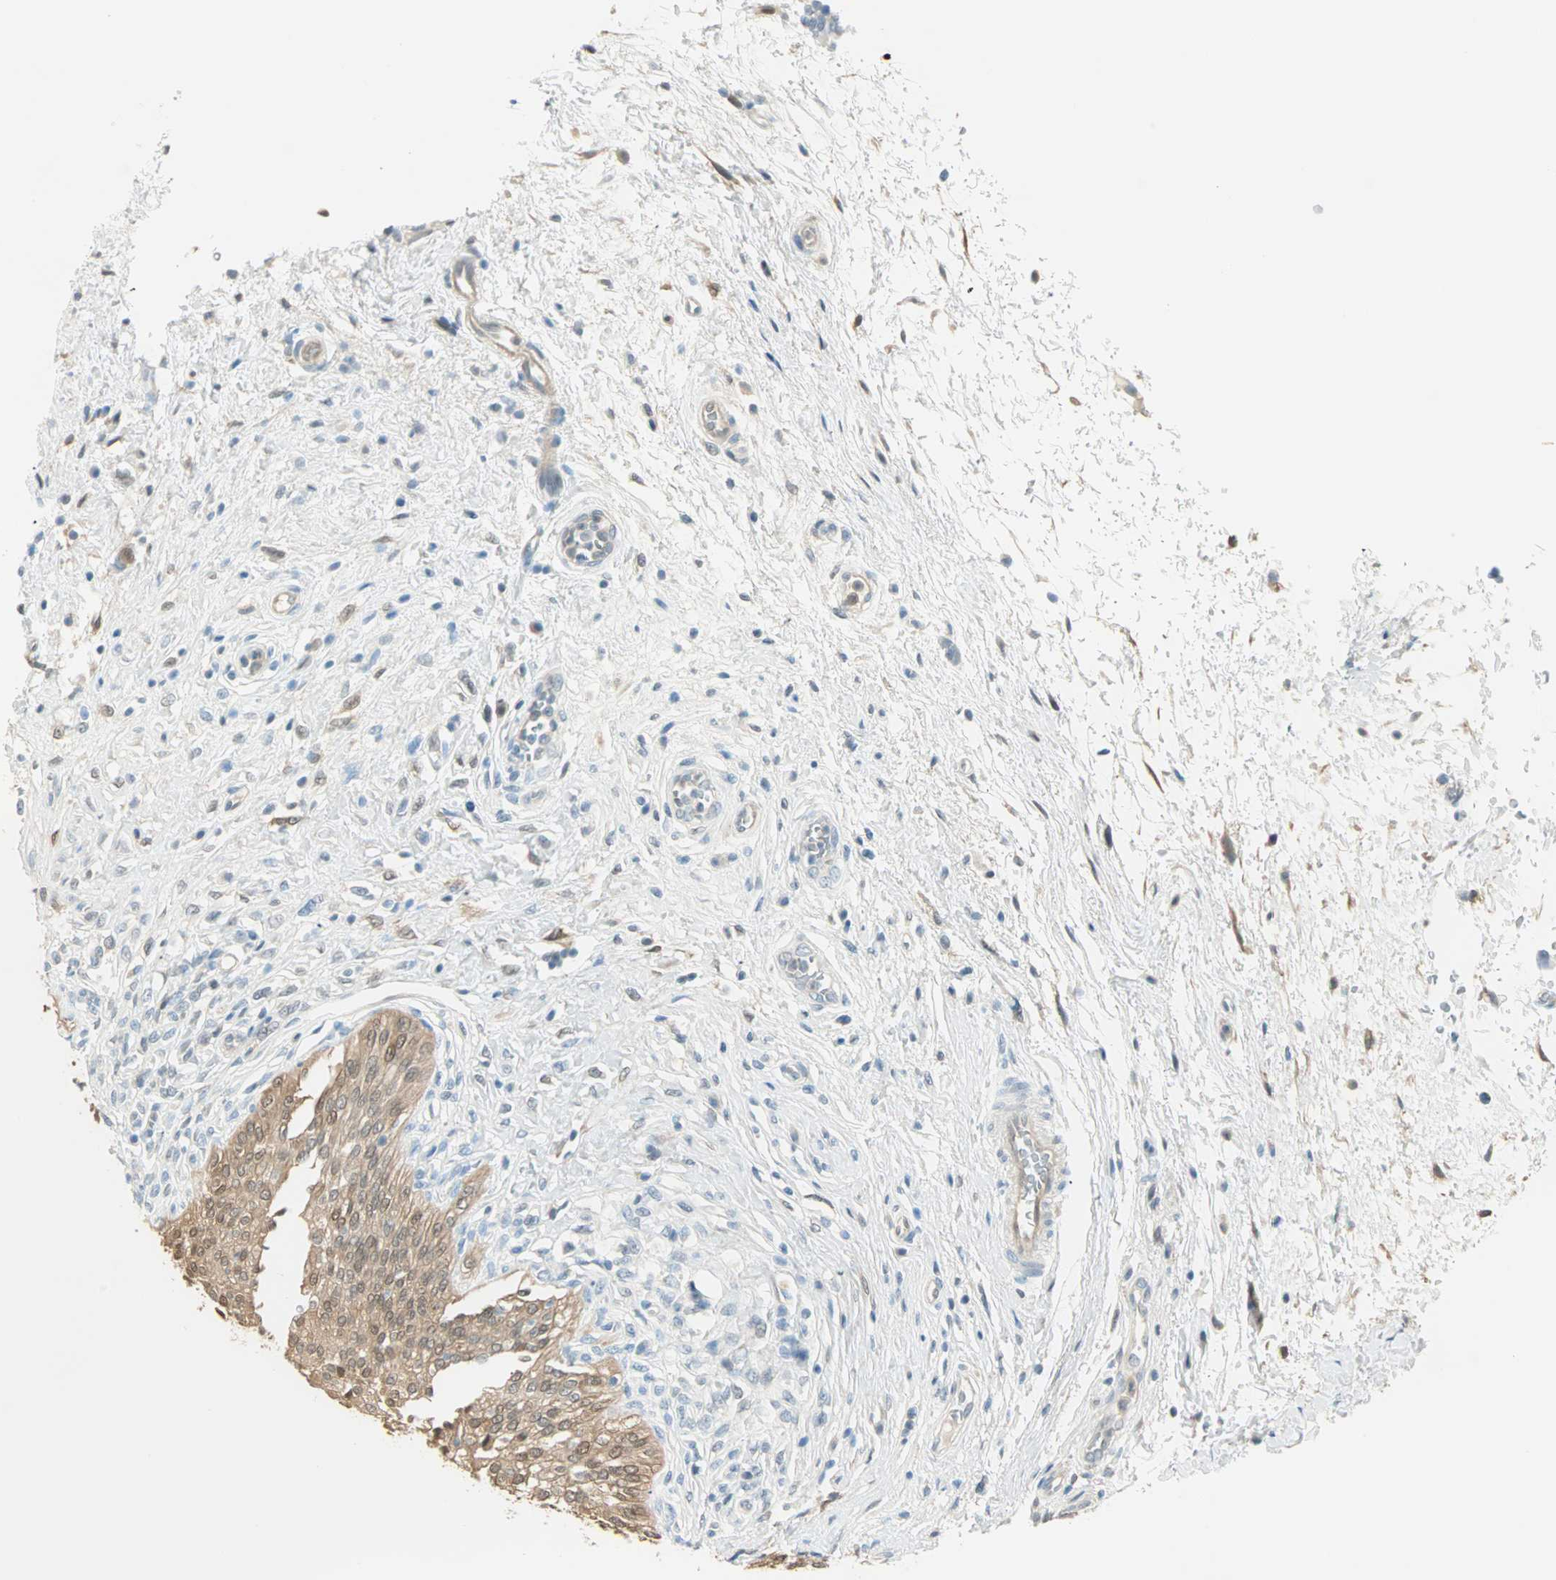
{"staining": {"intensity": "moderate", "quantity": ">75%", "location": "cytoplasmic/membranous,nuclear"}, "tissue": "urinary bladder", "cell_type": "Urothelial cells", "image_type": "normal", "snomed": [{"axis": "morphology", "description": "Normal tissue, NOS"}, {"axis": "morphology", "description": "Urothelial carcinoma, High grade"}, {"axis": "topography", "description": "Urinary bladder"}], "caption": "IHC staining of unremarkable urinary bladder, which shows medium levels of moderate cytoplasmic/membranous,nuclear staining in approximately >75% of urothelial cells indicating moderate cytoplasmic/membranous,nuclear protein staining. The staining was performed using DAB (3,3'-diaminobenzidine) (brown) for protein detection and nuclei were counterstained in hematoxylin (blue).", "gene": "S100A1", "patient": {"sex": "male", "age": 46}}